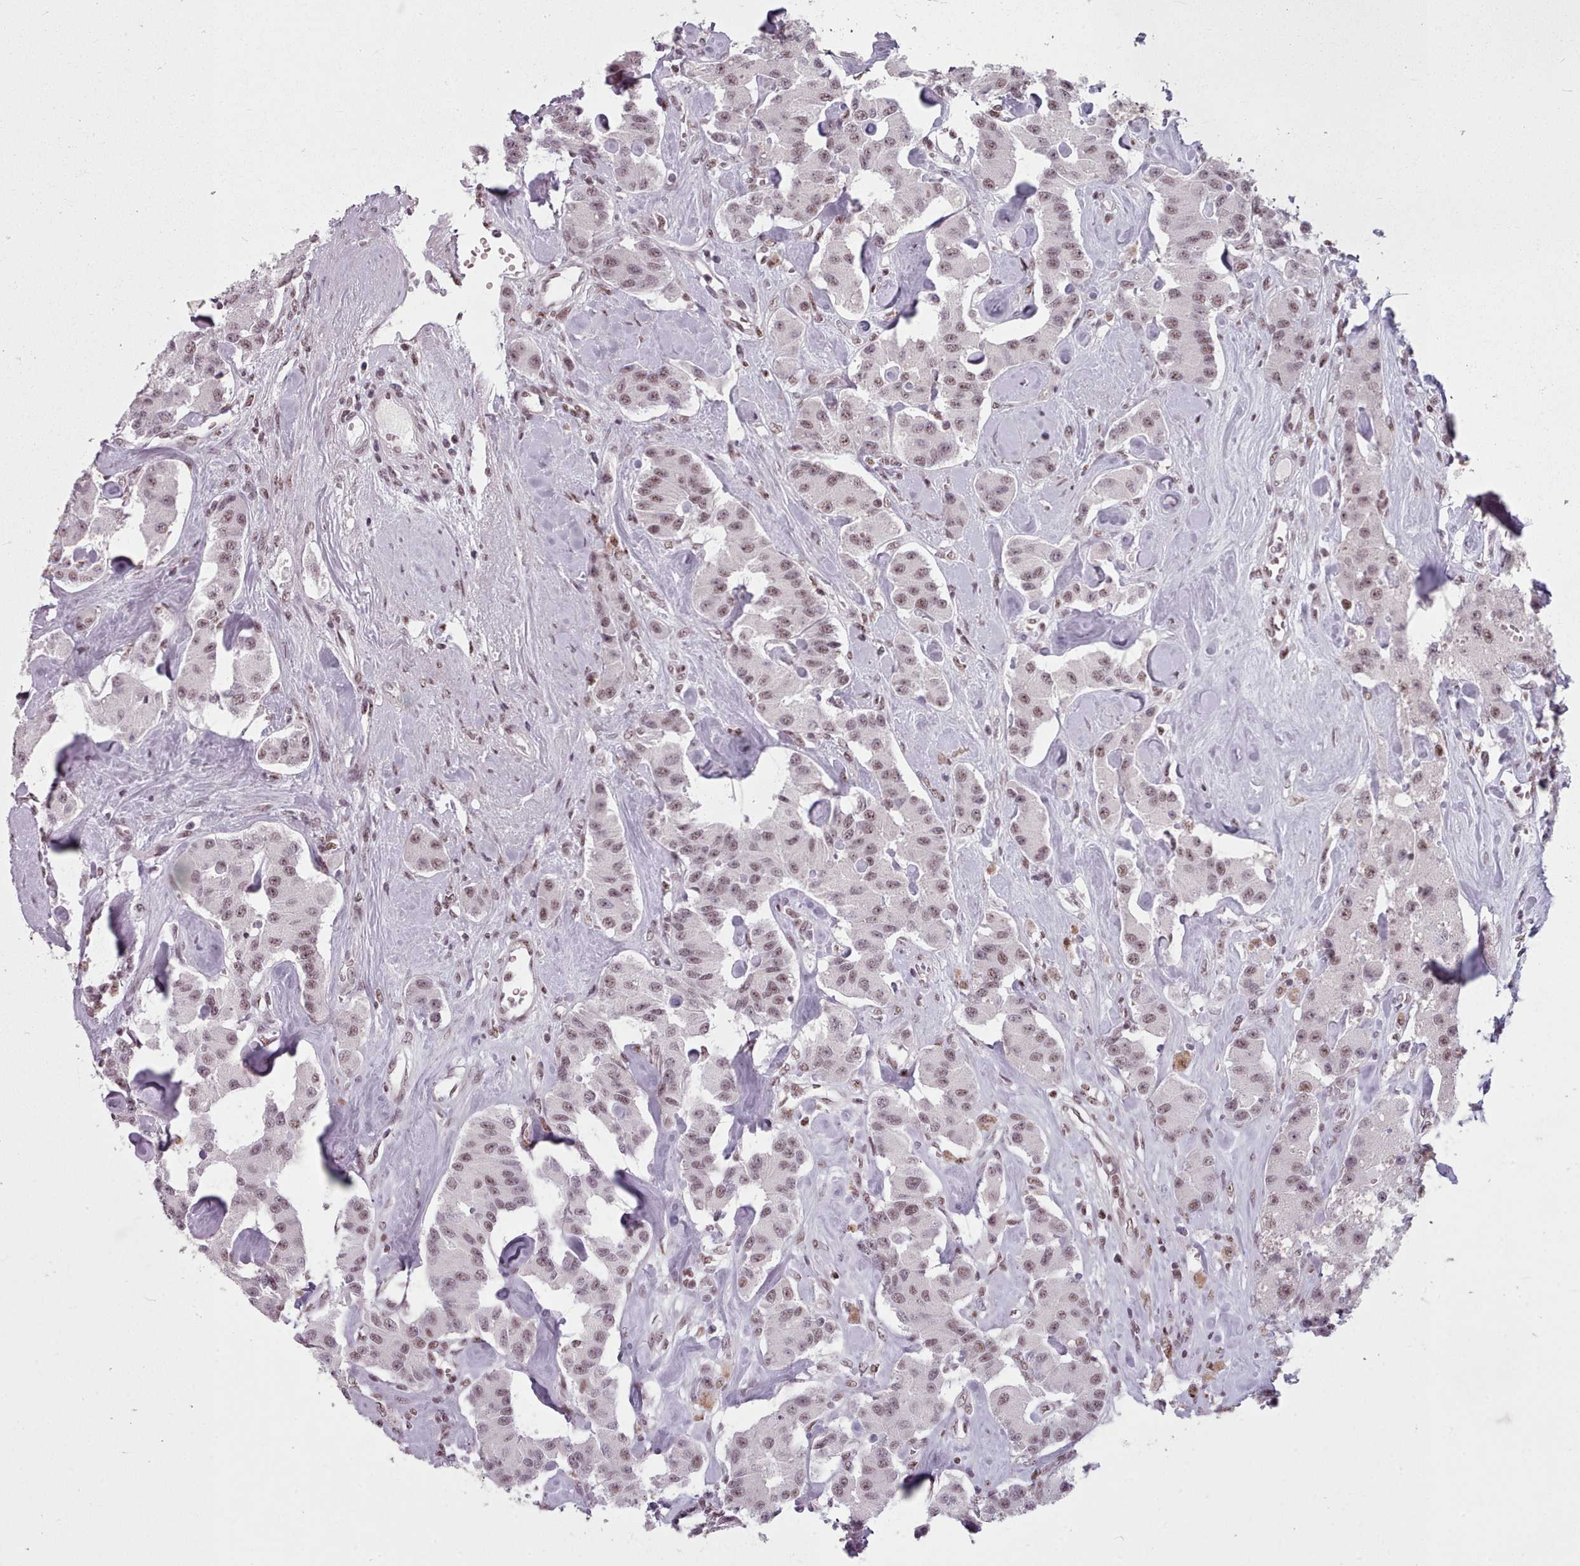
{"staining": {"intensity": "moderate", "quantity": ">75%", "location": "nuclear"}, "tissue": "carcinoid", "cell_type": "Tumor cells", "image_type": "cancer", "snomed": [{"axis": "morphology", "description": "Carcinoid, malignant, NOS"}, {"axis": "topography", "description": "Pancreas"}], "caption": "Protein positivity by immunohistochemistry (IHC) shows moderate nuclear positivity in approximately >75% of tumor cells in malignant carcinoid. The staining is performed using DAB brown chromogen to label protein expression. The nuclei are counter-stained blue using hematoxylin.", "gene": "SRRM1", "patient": {"sex": "male", "age": 41}}